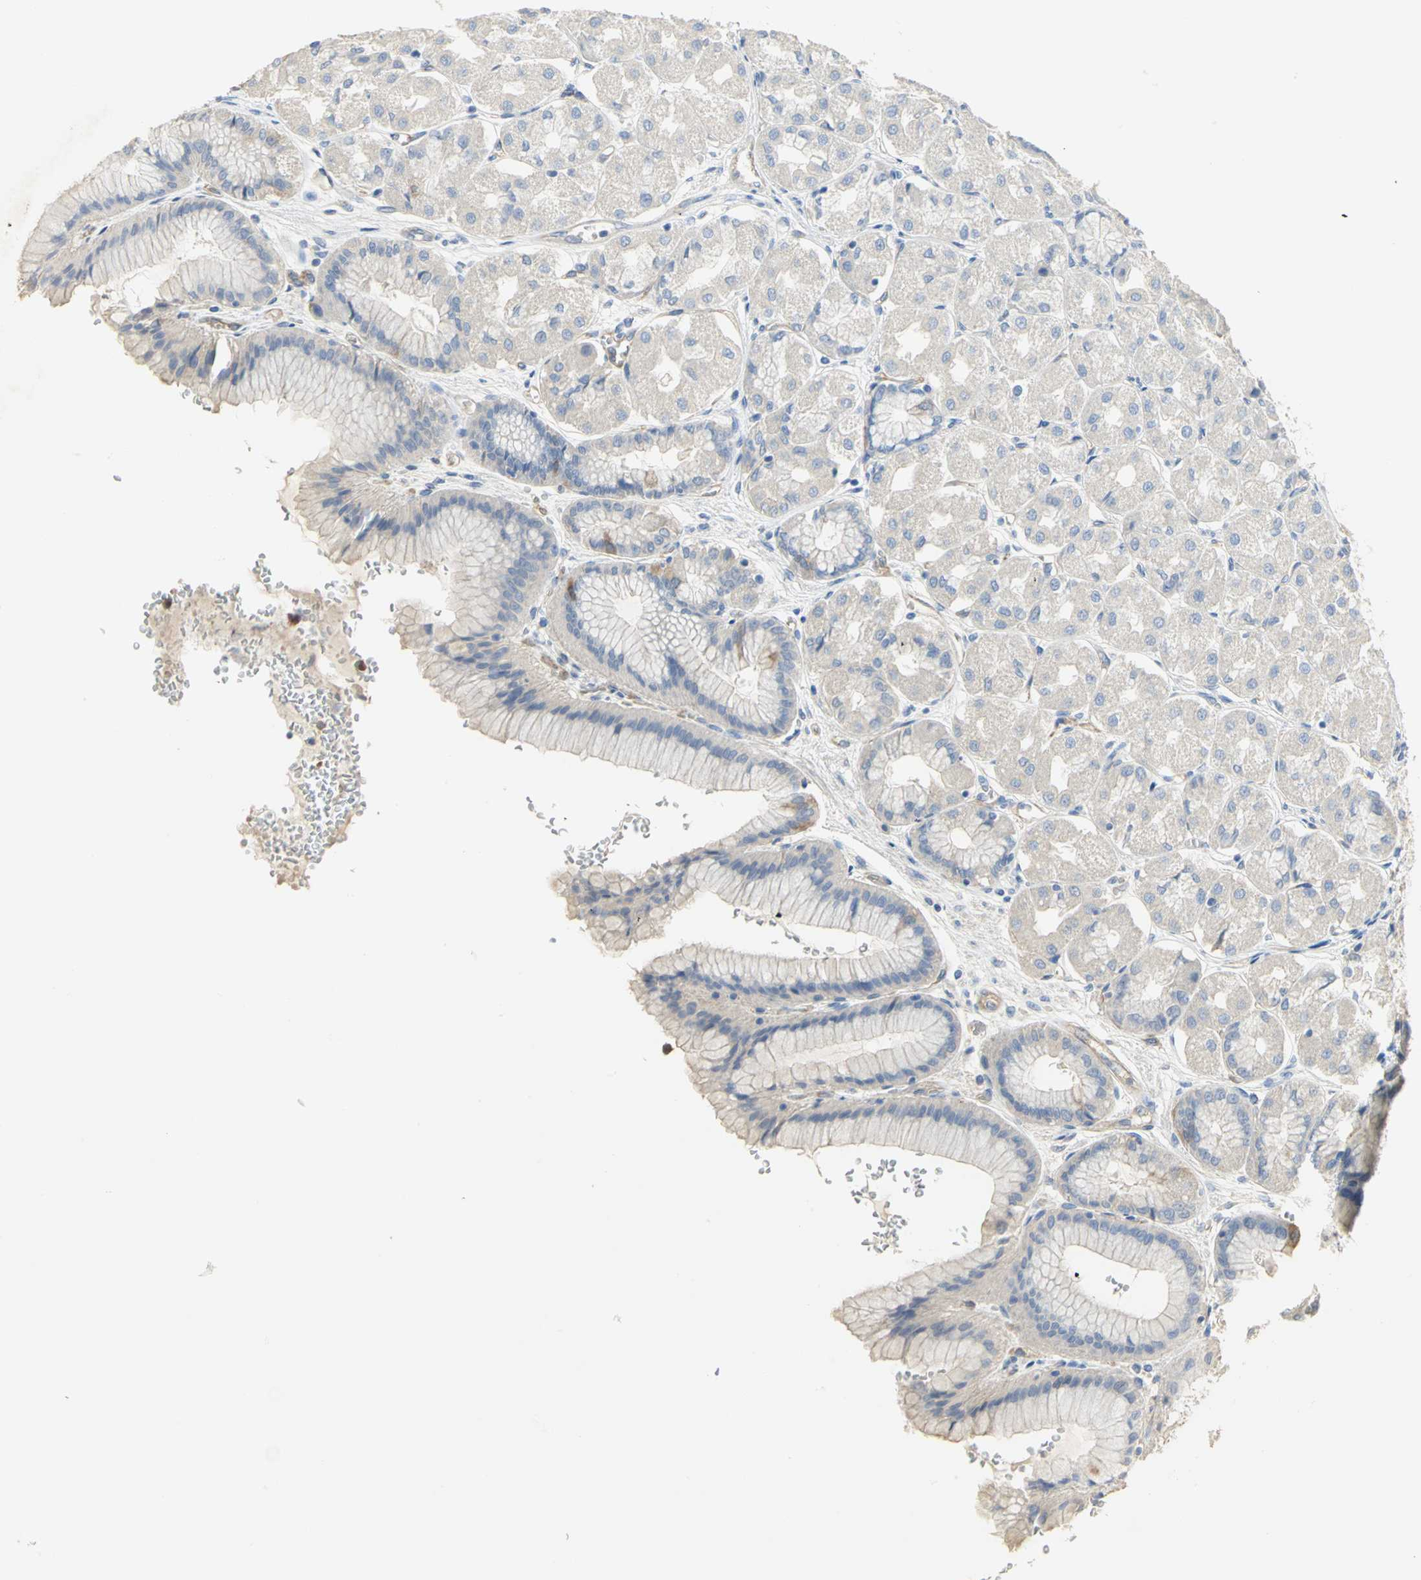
{"staining": {"intensity": "moderate", "quantity": "<25%", "location": "cytoplasmic/membranous"}, "tissue": "stomach", "cell_type": "Glandular cells", "image_type": "normal", "snomed": [{"axis": "morphology", "description": "Normal tissue, NOS"}, {"axis": "morphology", "description": "Adenocarcinoma, NOS"}, {"axis": "topography", "description": "Stomach"}, {"axis": "topography", "description": "Stomach, lower"}], "caption": "Stomach was stained to show a protein in brown. There is low levels of moderate cytoplasmic/membranous expression in about <25% of glandular cells. (brown staining indicates protein expression, while blue staining denotes nuclei).", "gene": "DLGAP5", "patient": {"sex": "female", "age": 65}}